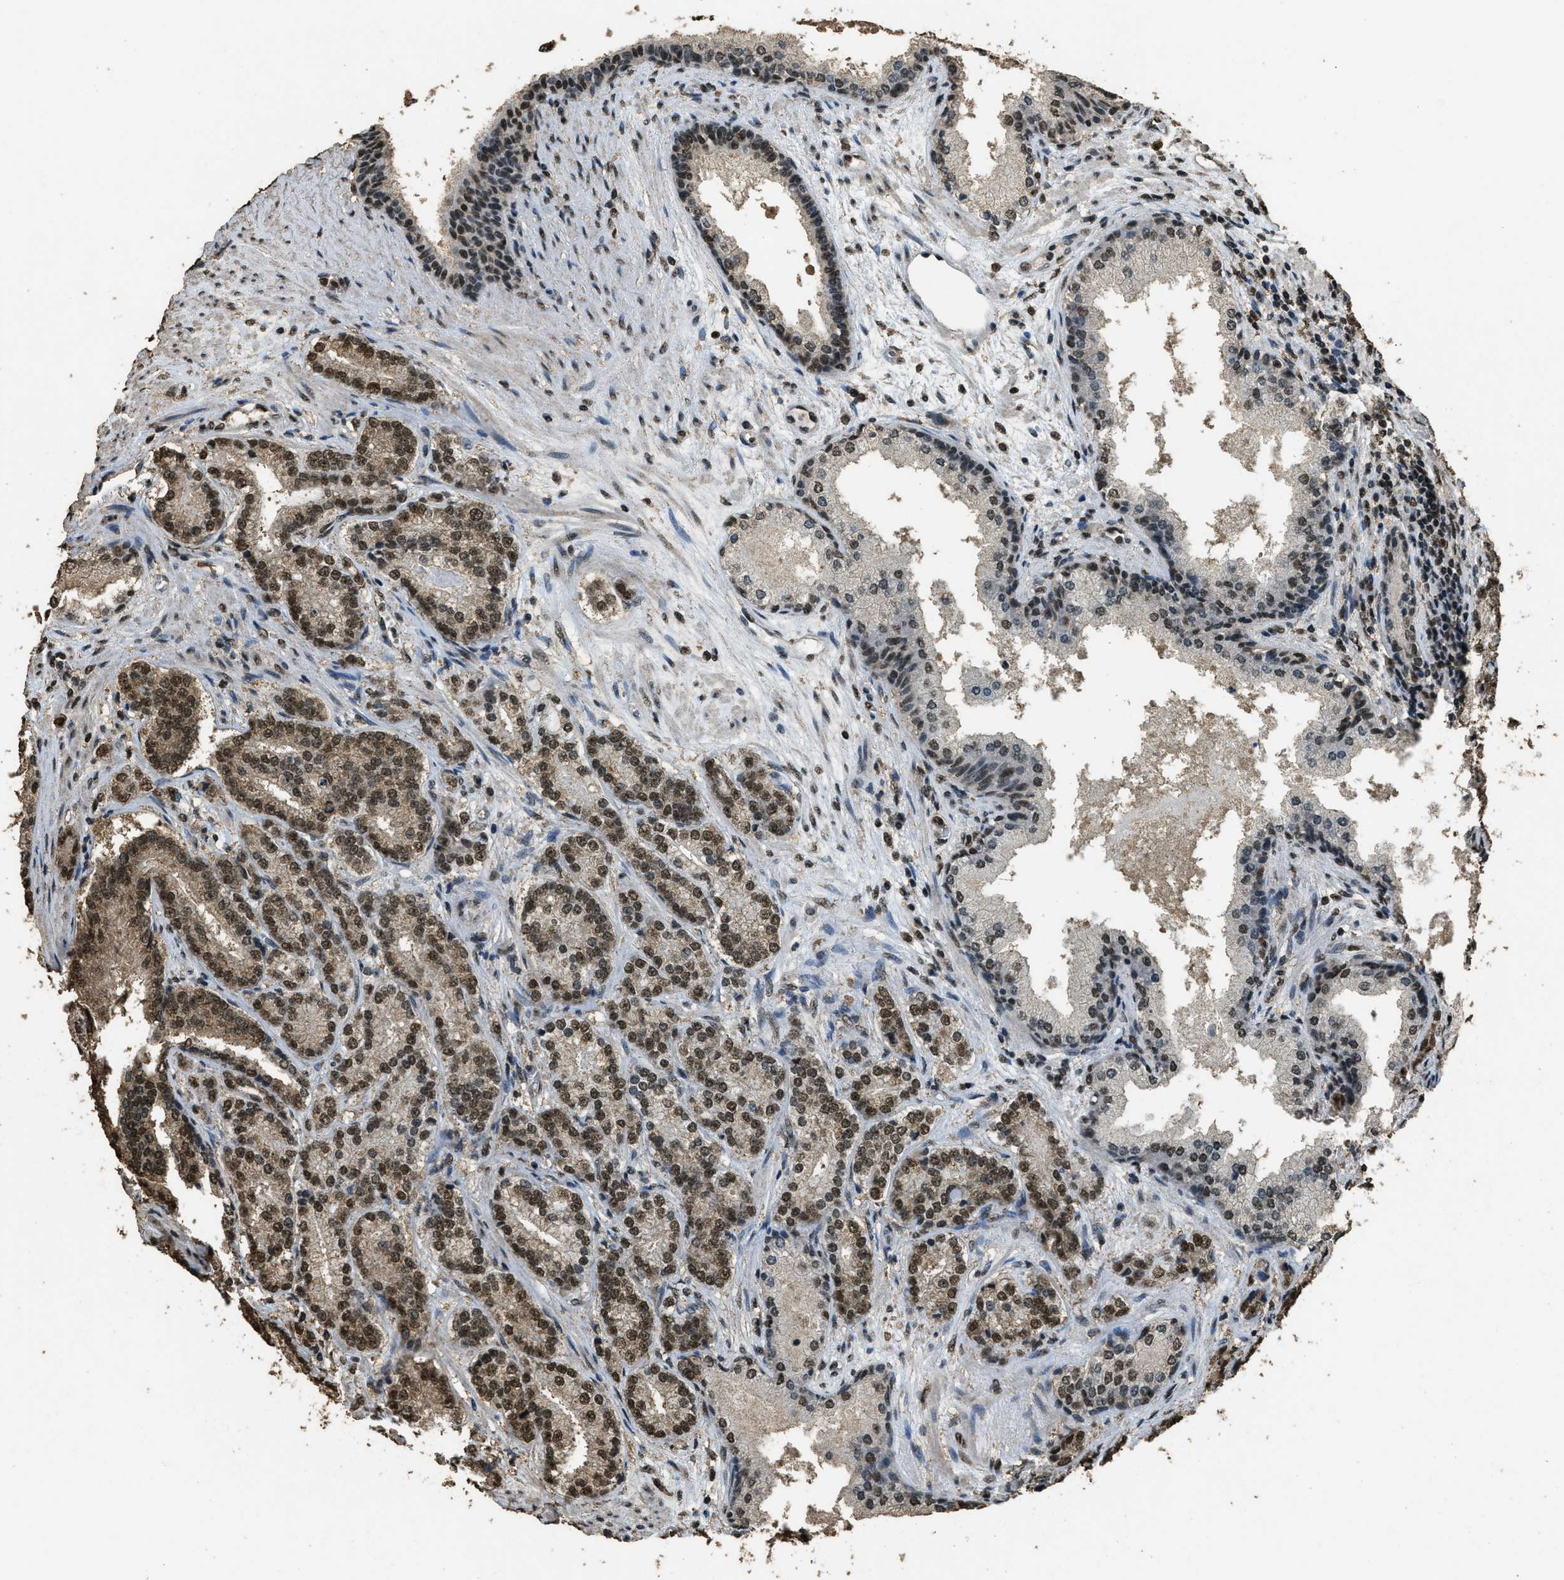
{"staining": {"intensity": "strong", "quantity": ">75%", "location": "nuclear"}, "tissue": "prostate cancer", "cell_type": "Tumor cells", "image_type": "cancer", "snomed": [{"axis": "morphology", "description": "Adenocarcinoma, High grade"}, {"axis": "topography", "description": "Prostate"}], "caption": "Protein expression analysis of adenocarcinoma (high-grade) (prostate) exhibits strong nuclear staining in approximately >75% of tumor cells. Ihc stains the protein in brown and the nuclei are stained blue.", "gene": "MYB", "patient": {"sex": "male", "age": 61}}